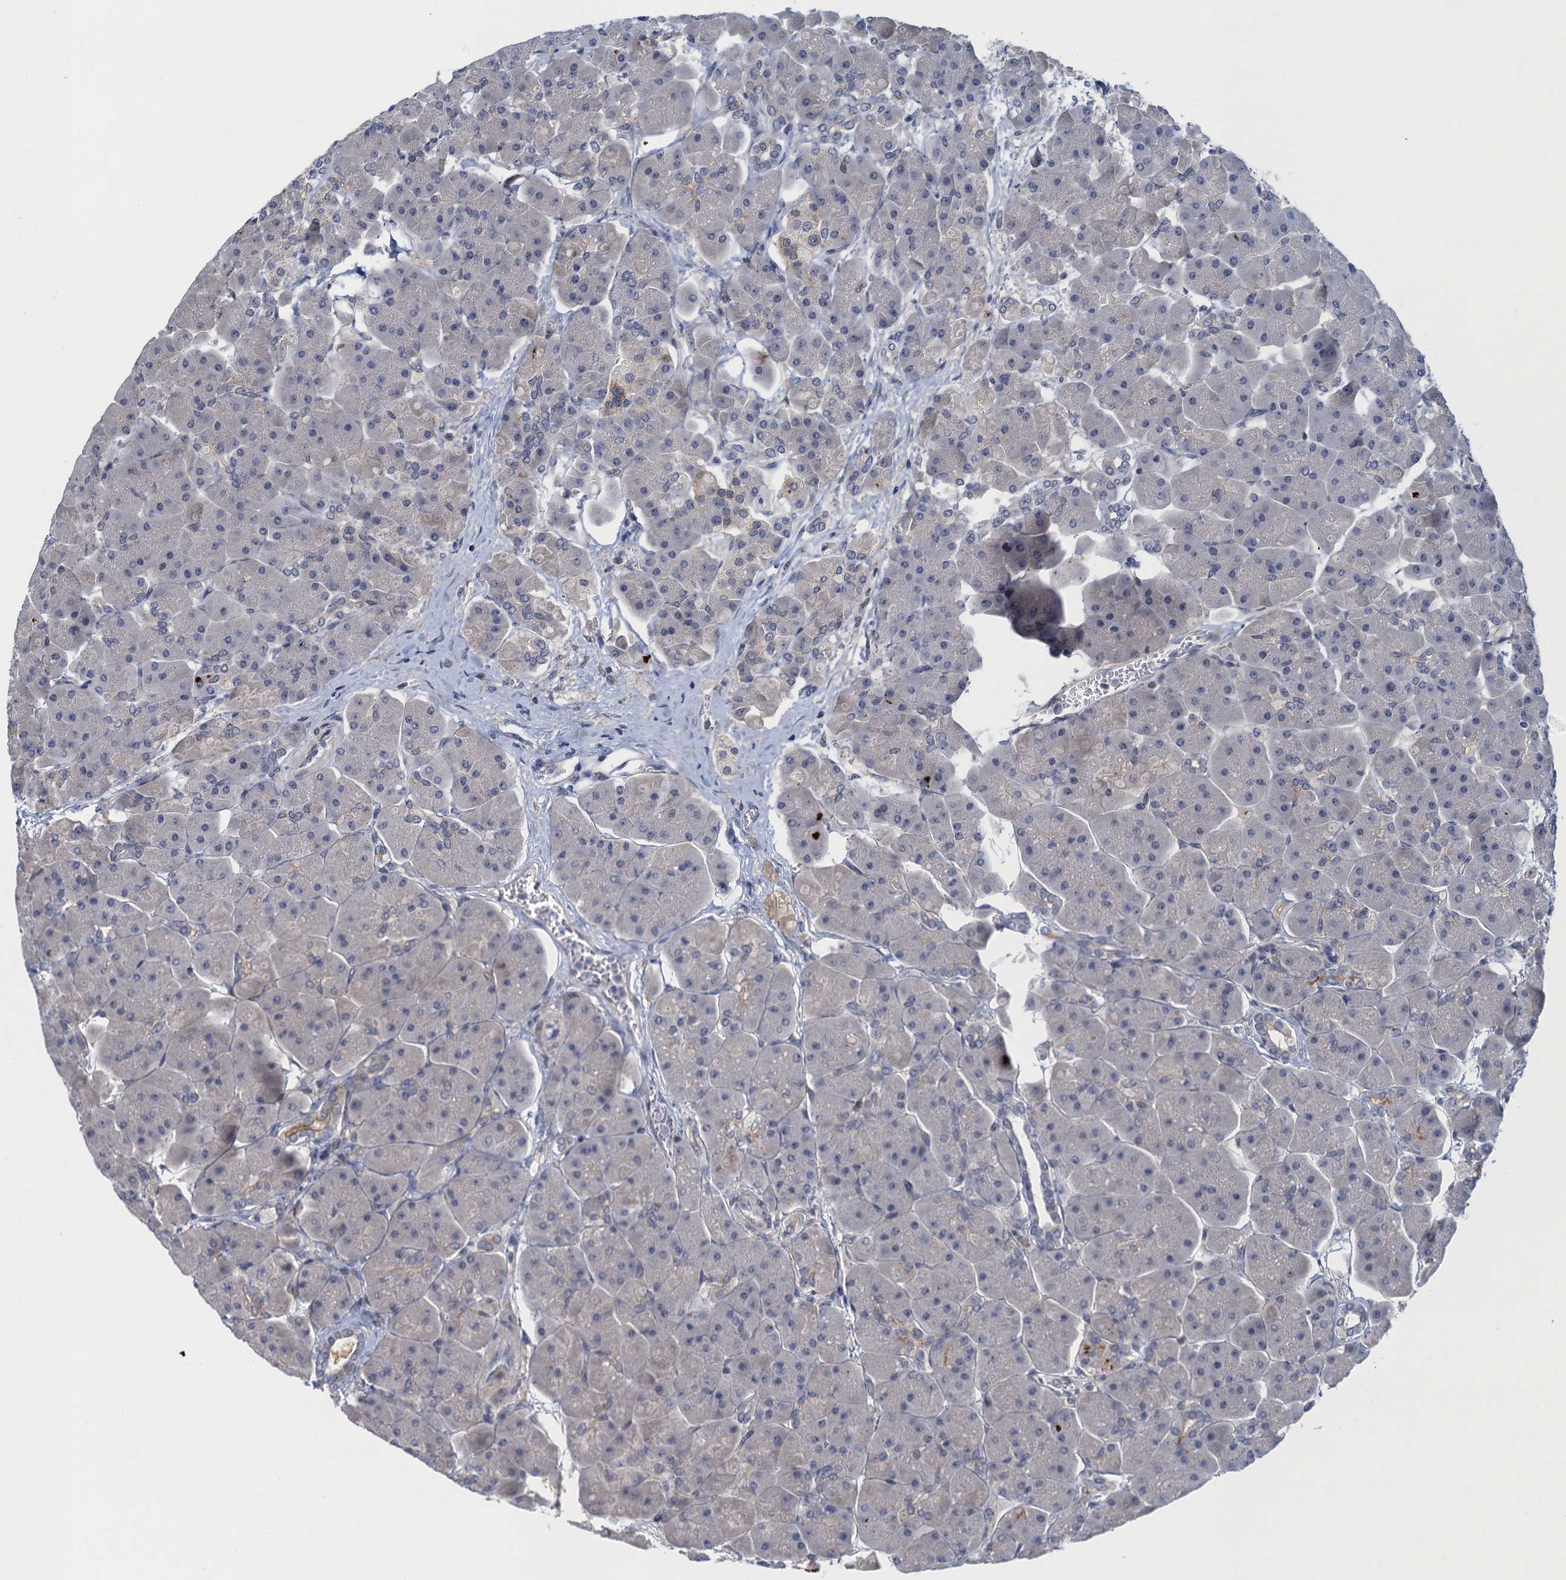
{"staining": {"intensity": "strong", "quantity": "<25%", "location": "cytoplasmic/membranous"}, "tissue": "pancreas", "cell_type": "Exocrine glandular cells", "image_type": "normal", "snomed": [{"axis": "morphology", "description": "Normal tissue, NOS"}, {"axis": "topography", "description": "Pancreas"}], "caption": "A high-resolution image shows immunohistochemistry (IHC) staining of benign pancreas, which exhibits strong cytoplasmic/membranous expression in about <25% of exocrine glandular cells. (DAB (3,3'-diaminobenzidine) = brown stain, brightfield microscopy at high magnification).", "gene": "MRFAP1", "patient": {"sex": "male", "age": 66}}